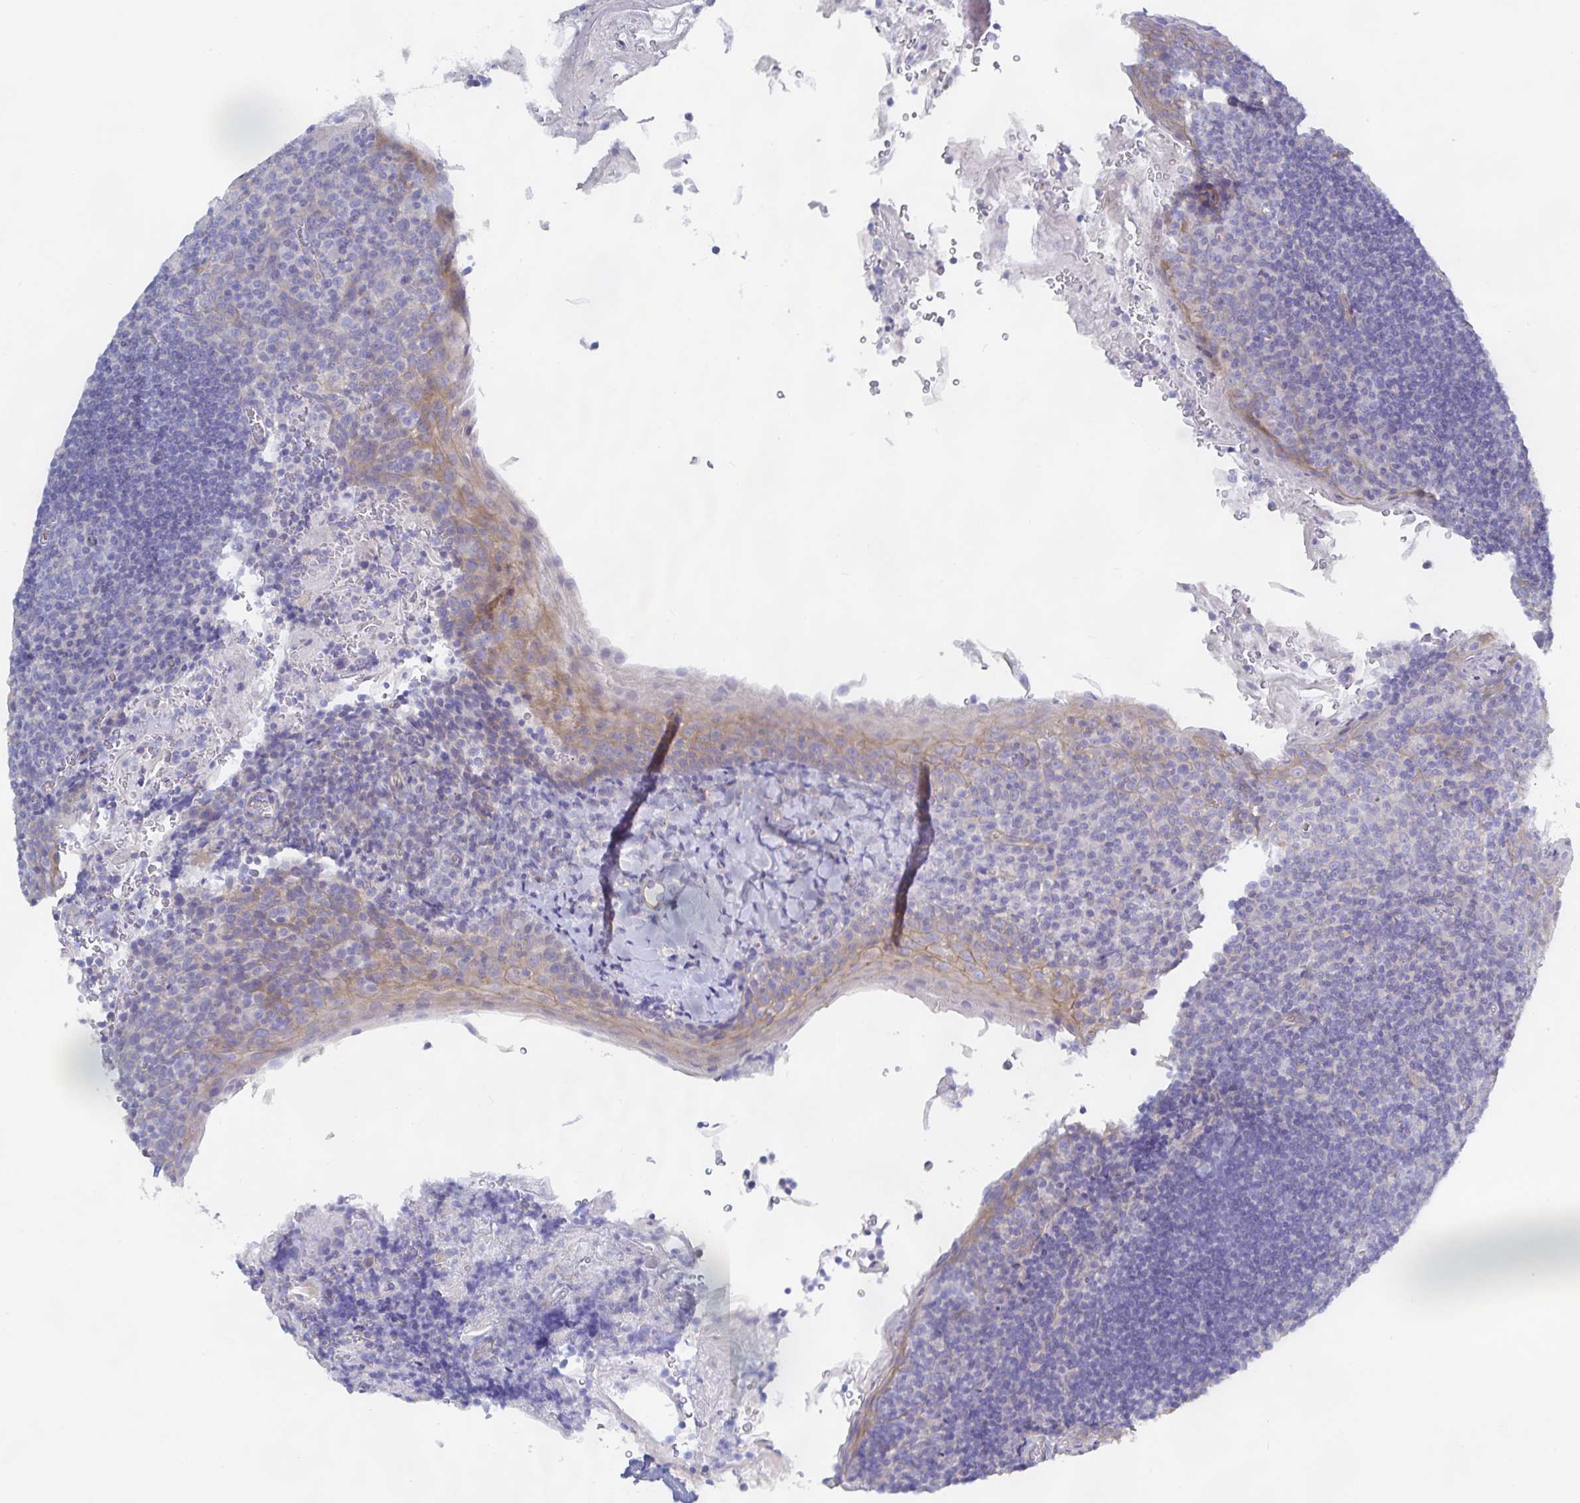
{"staining": {"intensity": "negative", "quantity": "none", "location": "none"}, "tissue": "tonsil", "cell_type": "Germinal center cells", "image_type": "normal", "snomed": [{"axis": "morphology", "description": "Normal tissue, NOS"}, {"axis": "topography", "description": "Tonsil"}], "caption": "This is a image of IHC staining of unremarkable tonsil, which shows no positivity in germinal center cells. The staining was performed using DAB to visualize the protein expression in brown, while the nuclei were stained in blue with hematoxylin (Magnification: 20x).", "gene": "METTL22", "patient": {"sex": "male", "age": 27}}